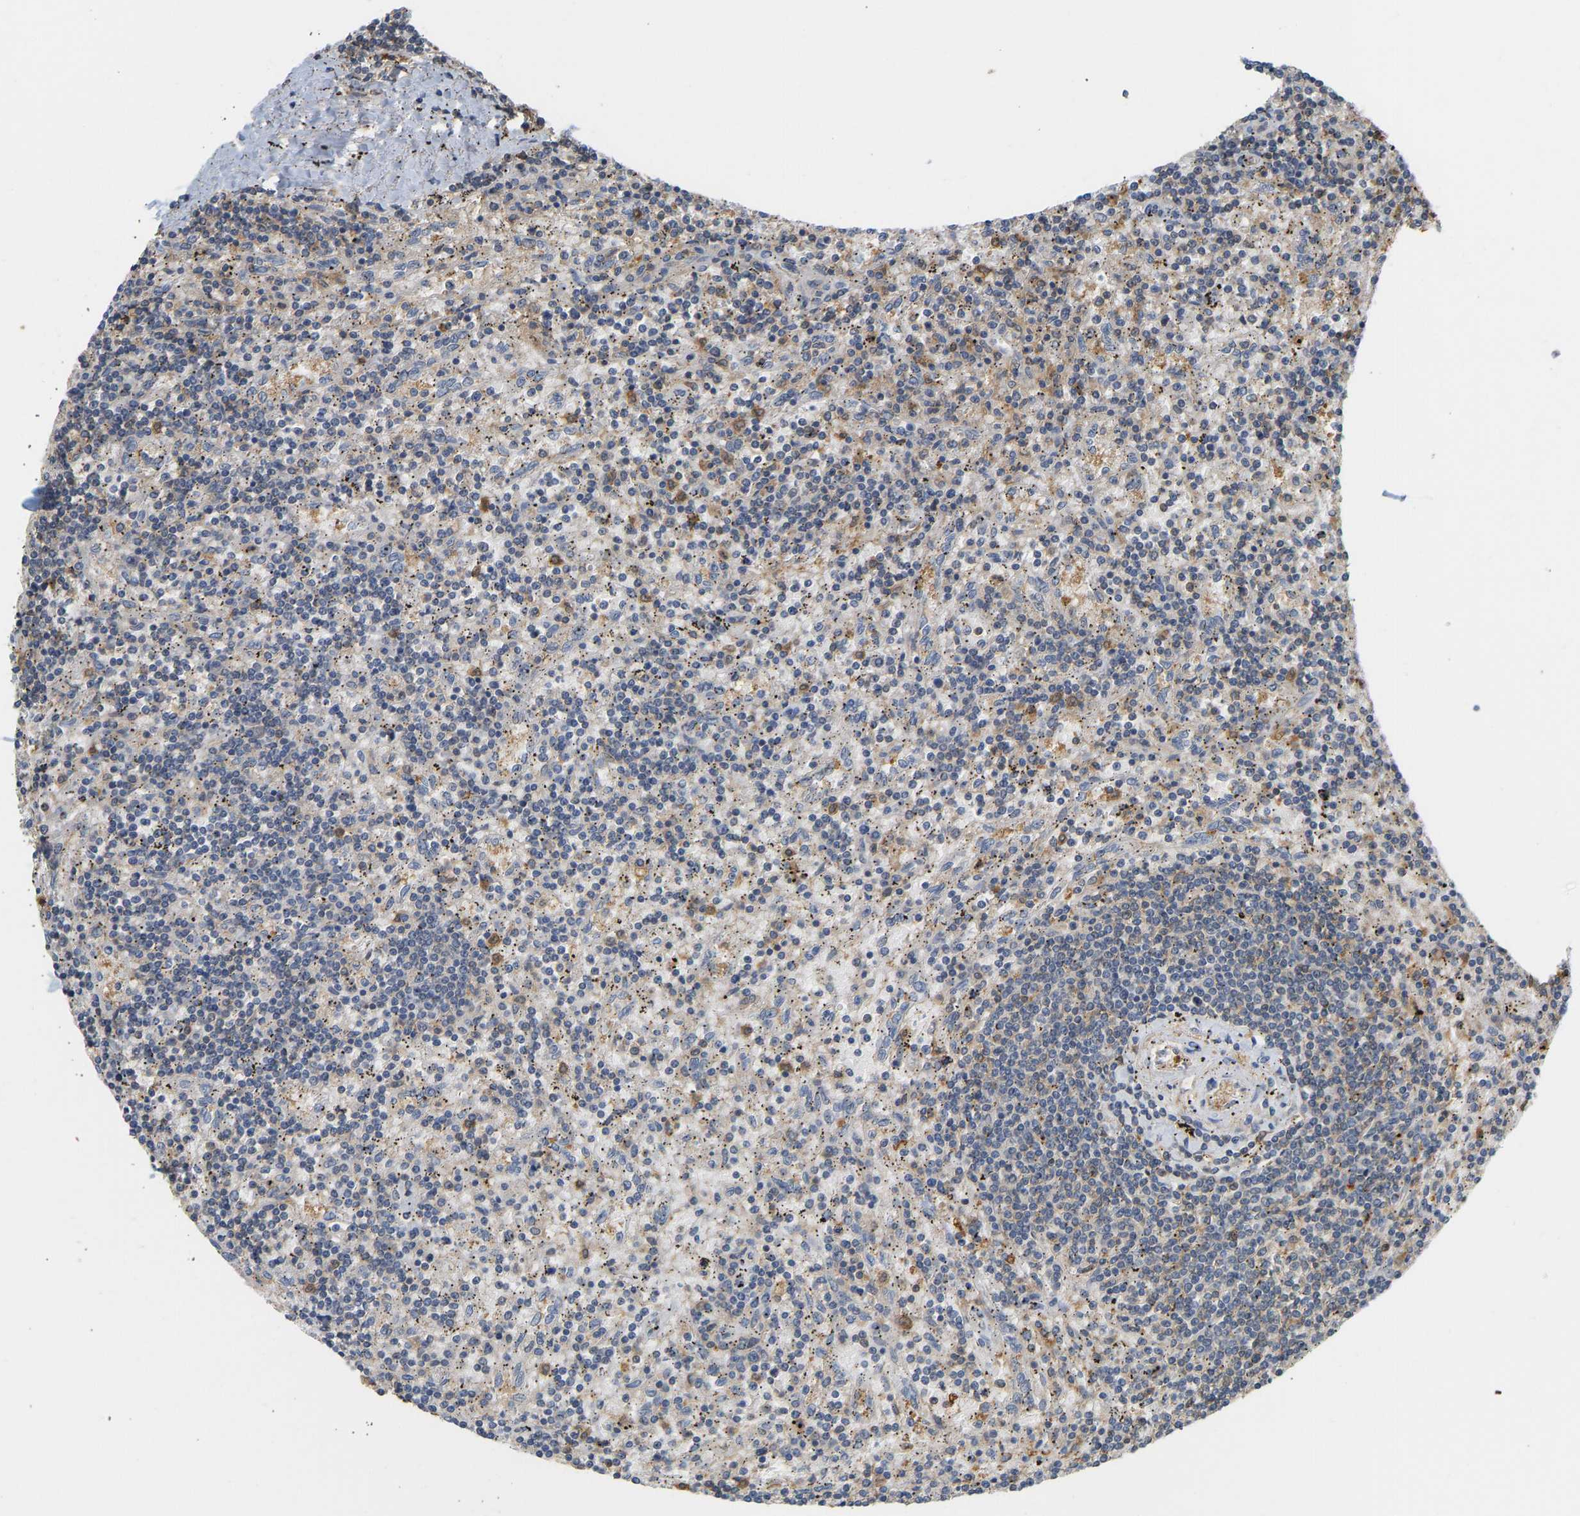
{"staining": {"intensity": "negative", "quantity": "none", "location": "none"}, "tissue": "lymphoma", "cell_type": "Tumor cells", "image_type": "cancer", "snomed": [{"axis": "morphology", "description": "Malignant lymphoma, non-Hodgkin's type, Low grade"}, {"axis": "topography", "description": "Spleen"}], "caption": "Tumor cells are negative for protein expression in human lymphoma.", "gene": "ENO1", "patient": {"sex": "male", "age": 76}}